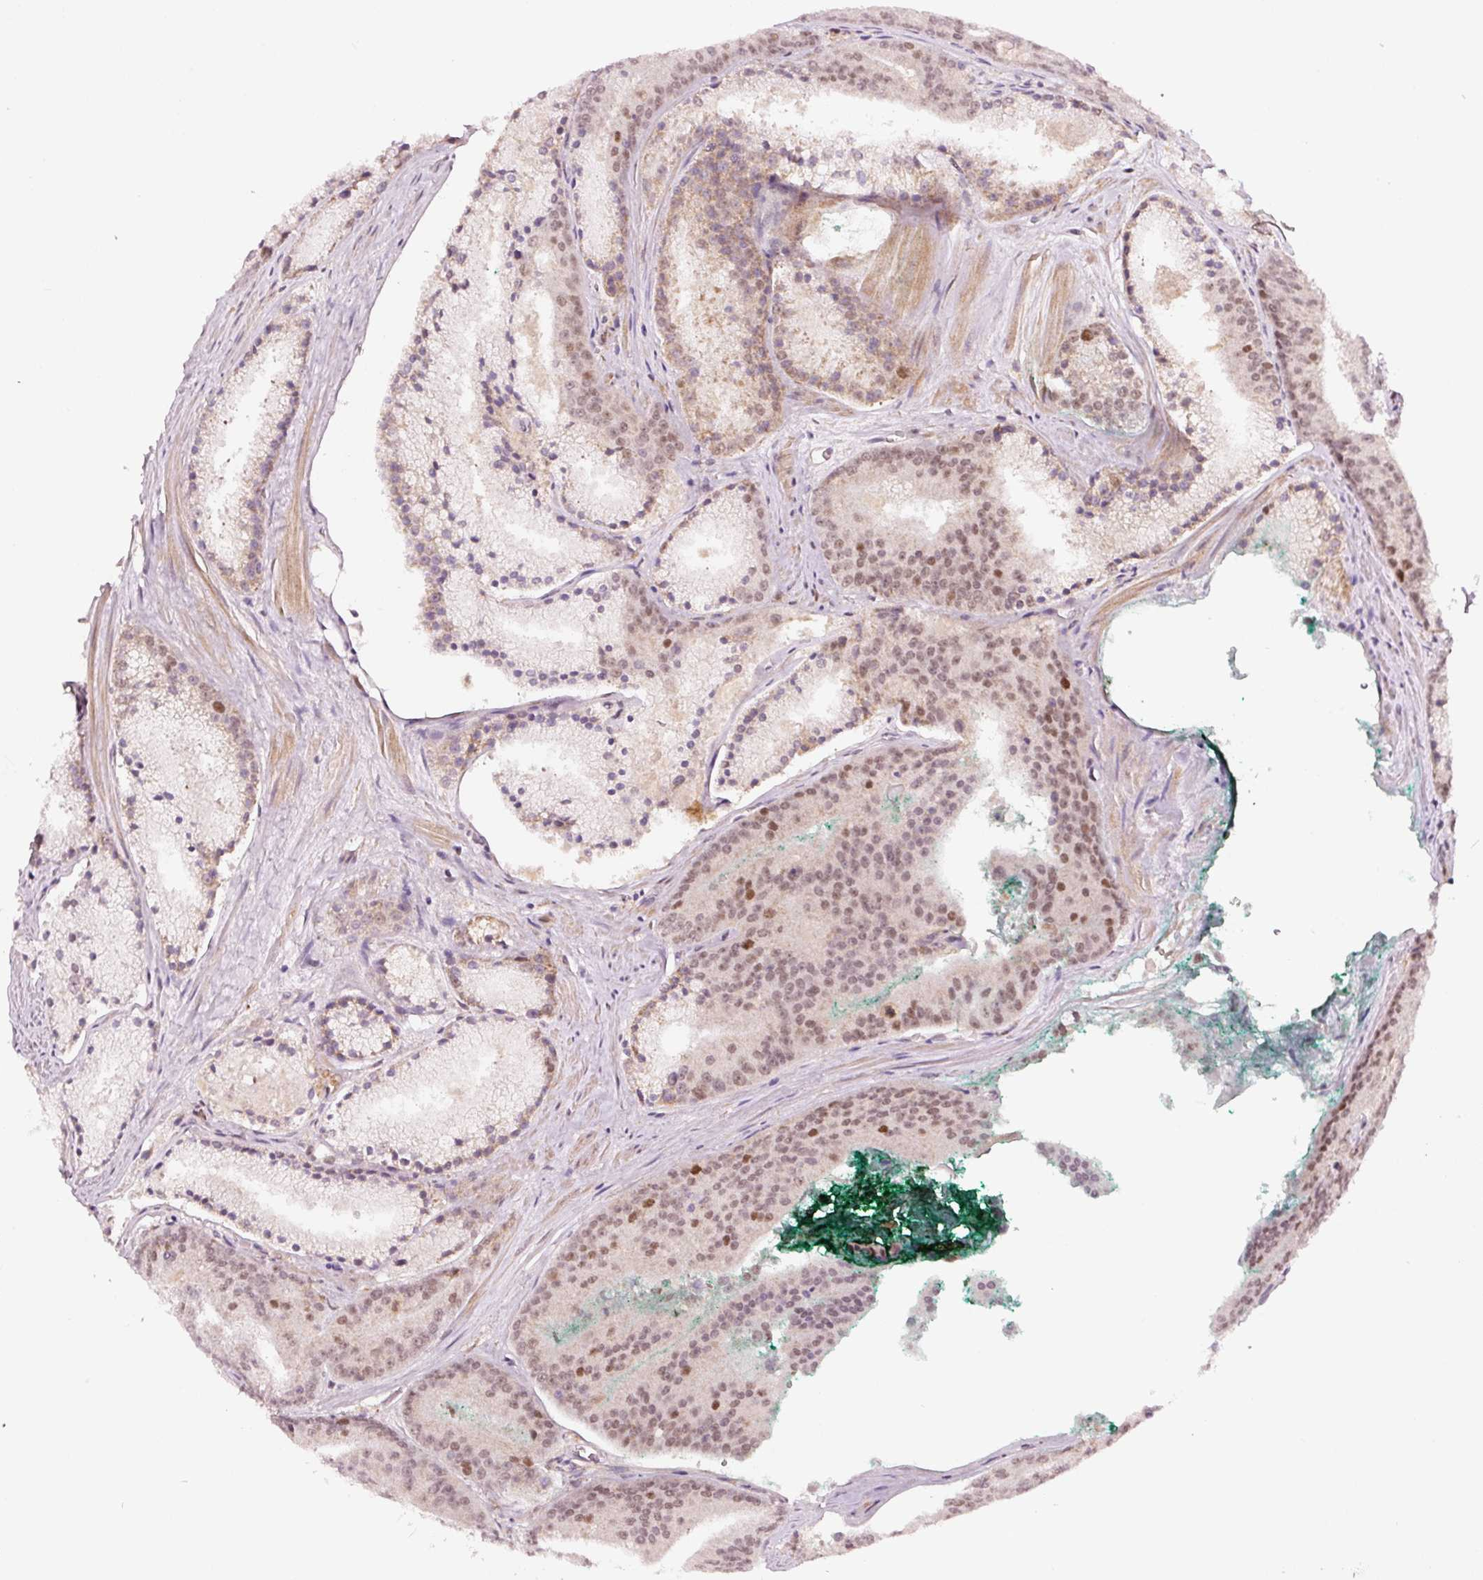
{"staining": {"intensity": "weak", "quantity": "<25%", "location": "nuclear"}, "tissue": "prostate cancer", "cell_type": "Tumor cells", "image_type": "cancer", "snomed": [{"axis": "morphology", "description": "Adenocarcinoma, High grade"}, {"axis": "topography", "description": "Prostate"}], "caption": "Tumor cells are negative for protein expression in human adenocarcinoma (high-grade) (prostate).", "gene": "RFC4", "patient": {"sex": "male", "age": 61}}